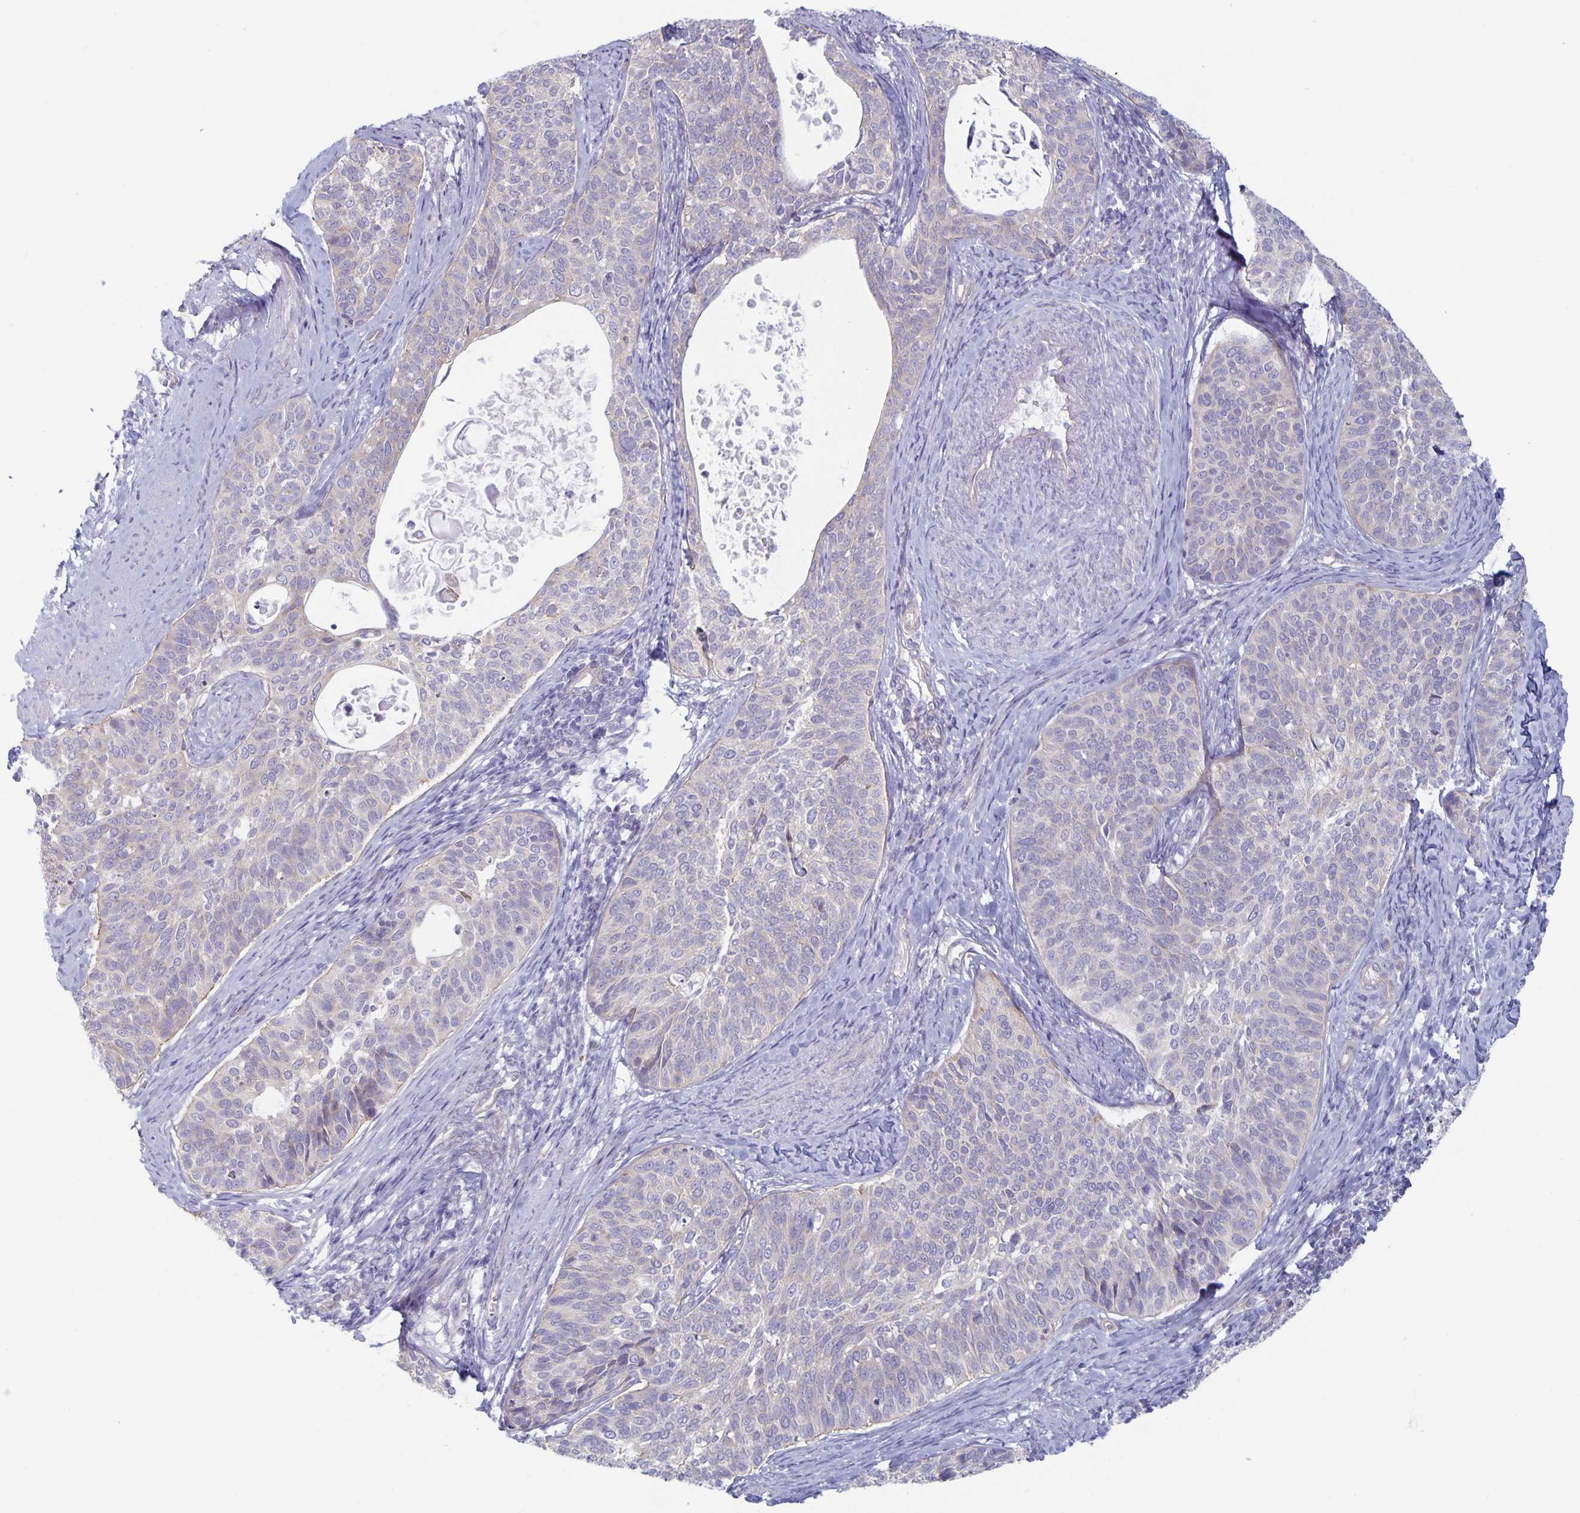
{"staining": {"intensity": "negative", "quantity": "none", "location": "none"}, "tissue": "cervical cancer", "cell_type": "Tumor cells", "image_type": "cancer", "snomed": [{"axis": "morphology", "description": "Squamous cell carcinoma, NOS"}, {"axis": "topography", "description": "Cervix"}], "caption": "IHC image of neoplastic tissue: cervical cancer stained with DAB reveals no significant protein positivity in tumor cells.", "gene": "PLCB3", "patient": {"sex": "female", "age": 69}}